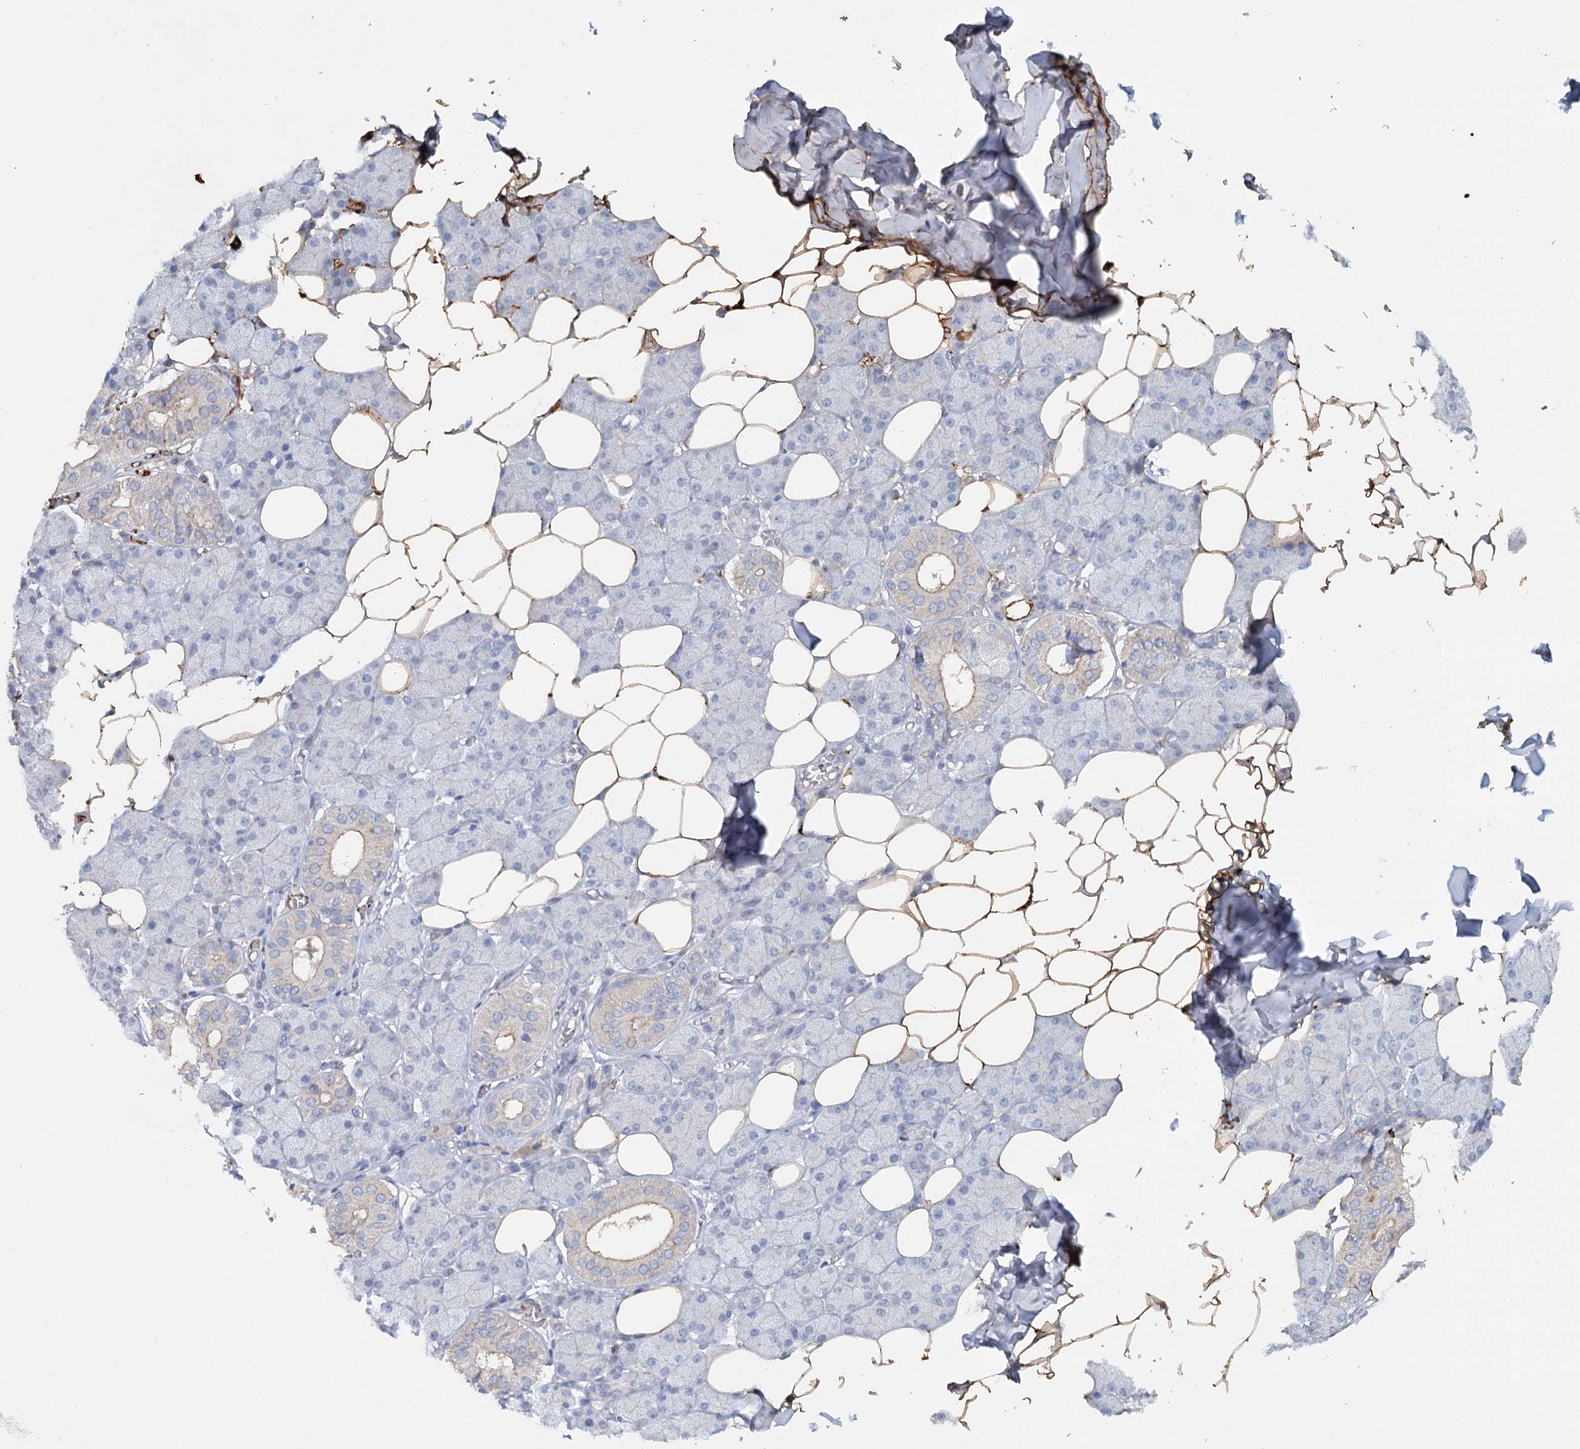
{"staining": {"intensity": "negative", "quantity": "none", "location": "none"}, "tissue": "salivary gland", "cell_type": "Glandular cells", "image_type": "normal", "snomed": [{"axis": "morphology", "description": "Normal tissue, NOS"}, {"axis": "topography", "description": "Salivary gland"}], "caption": "This image is of benign salivary gland stained with immunohistochemistry (IHC) to label a protein in brown with the nuclei are counter-stained blue. There is no expression in glandular cells.", "gene": "ALKBH8", "patient": {"sex": "female", "age": 33}}